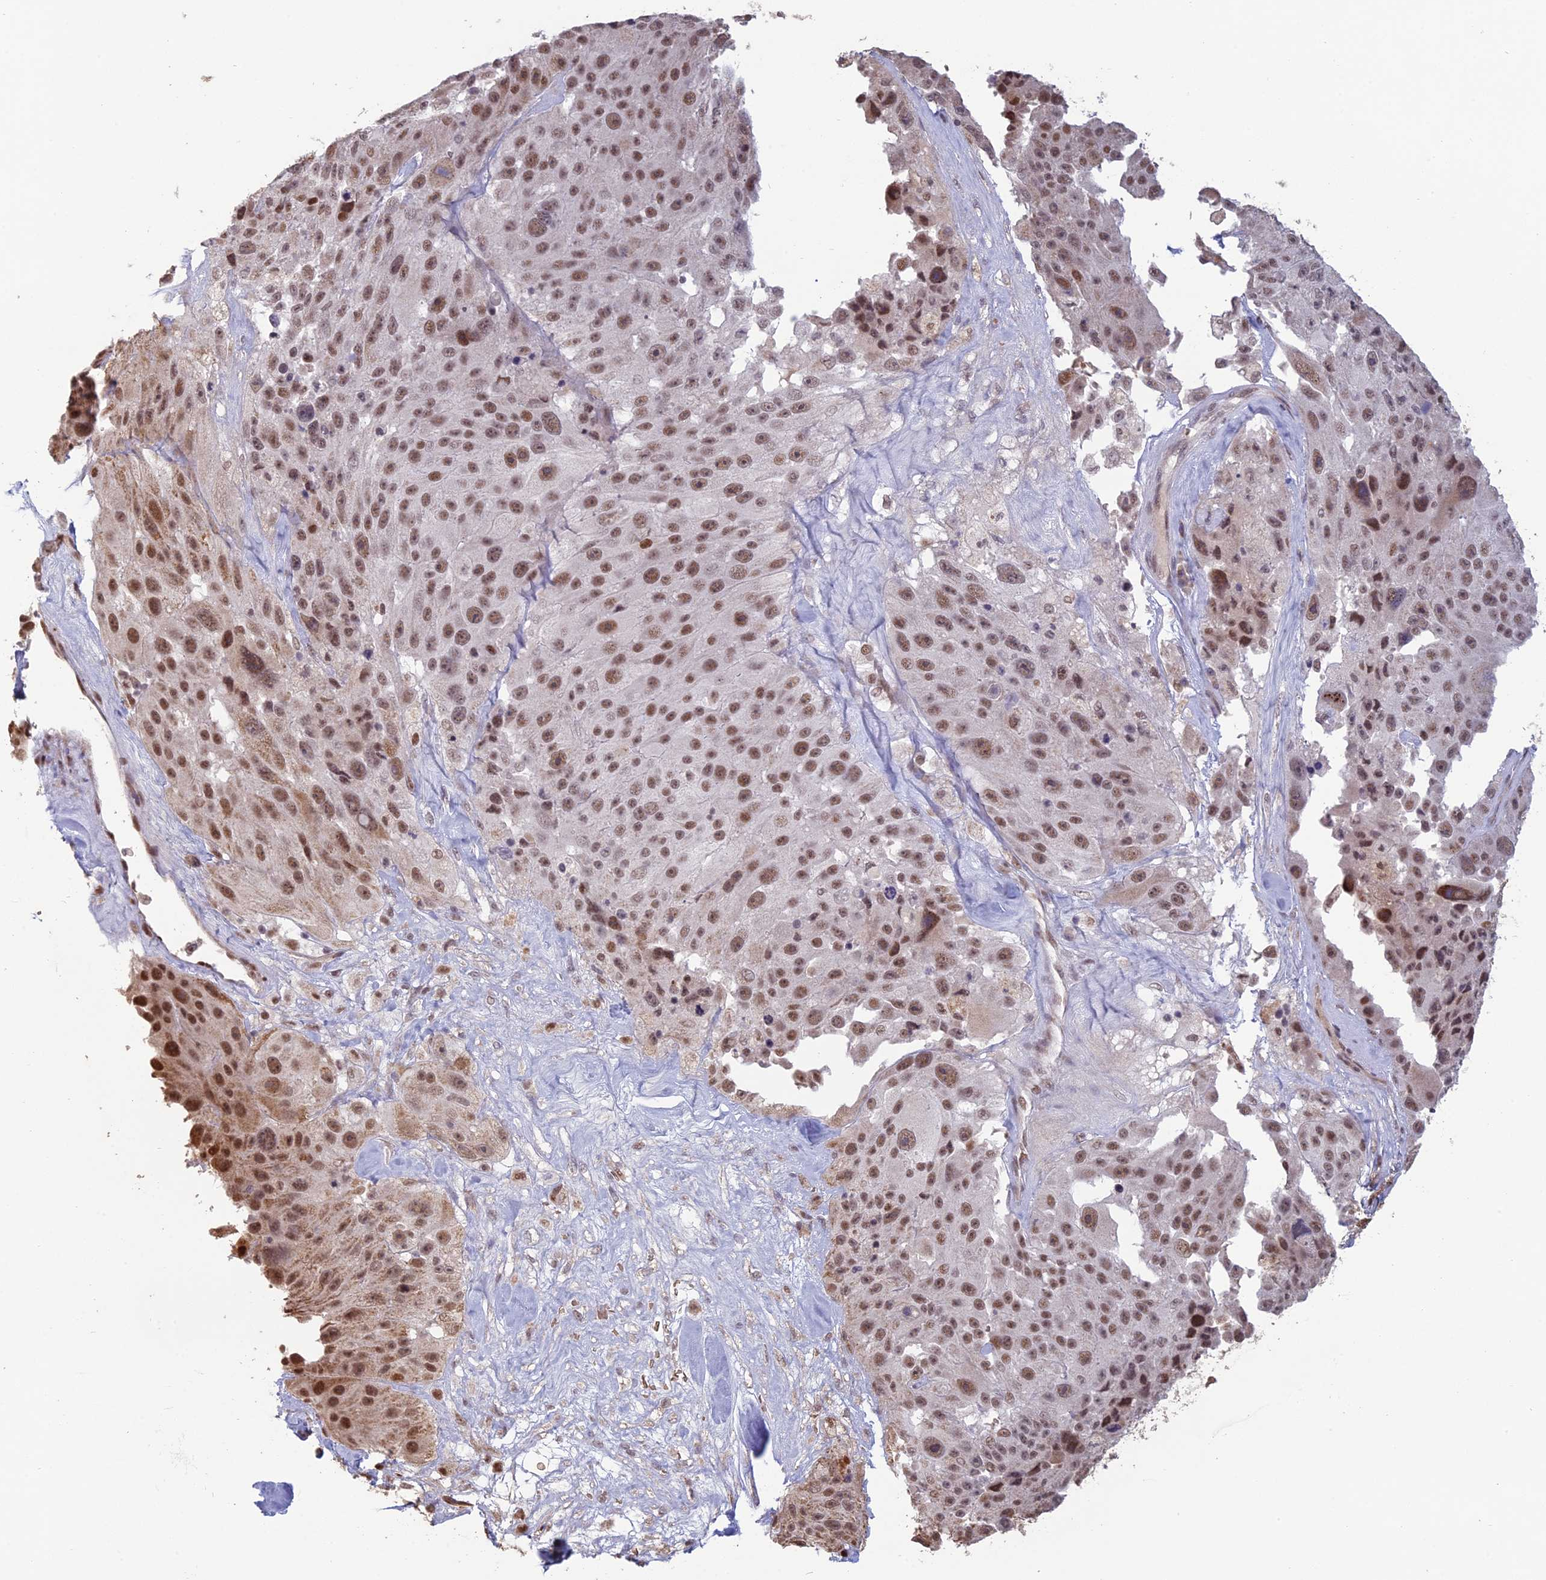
{"staining": {"intensity": "moderate", "quantity": ">75%", "location": "nuclear"}, "tissue": "melanoma", "cell_type": "Tumor cells", "image_type": "cancer", "snomed": [{"axis": "morphology", "description": "Malignant melanoma, Metastatic site"}, {"axis": "topography", "description": "Lymph node"}], "caption": "Immunohistochemical staining of human malignant melanoma (metastatic site) demonstrates medium levels of moderate nuclear protein expression in about >75% of tumor cells. The protein is stained brown, and the nuclei are stained in blue (DAB (3,3'-diaminobenzidine) IHC with brightfield microscopy, high magnification).", "gene": "MFAP1", "patient": {"sex": "male", "age": 62}}